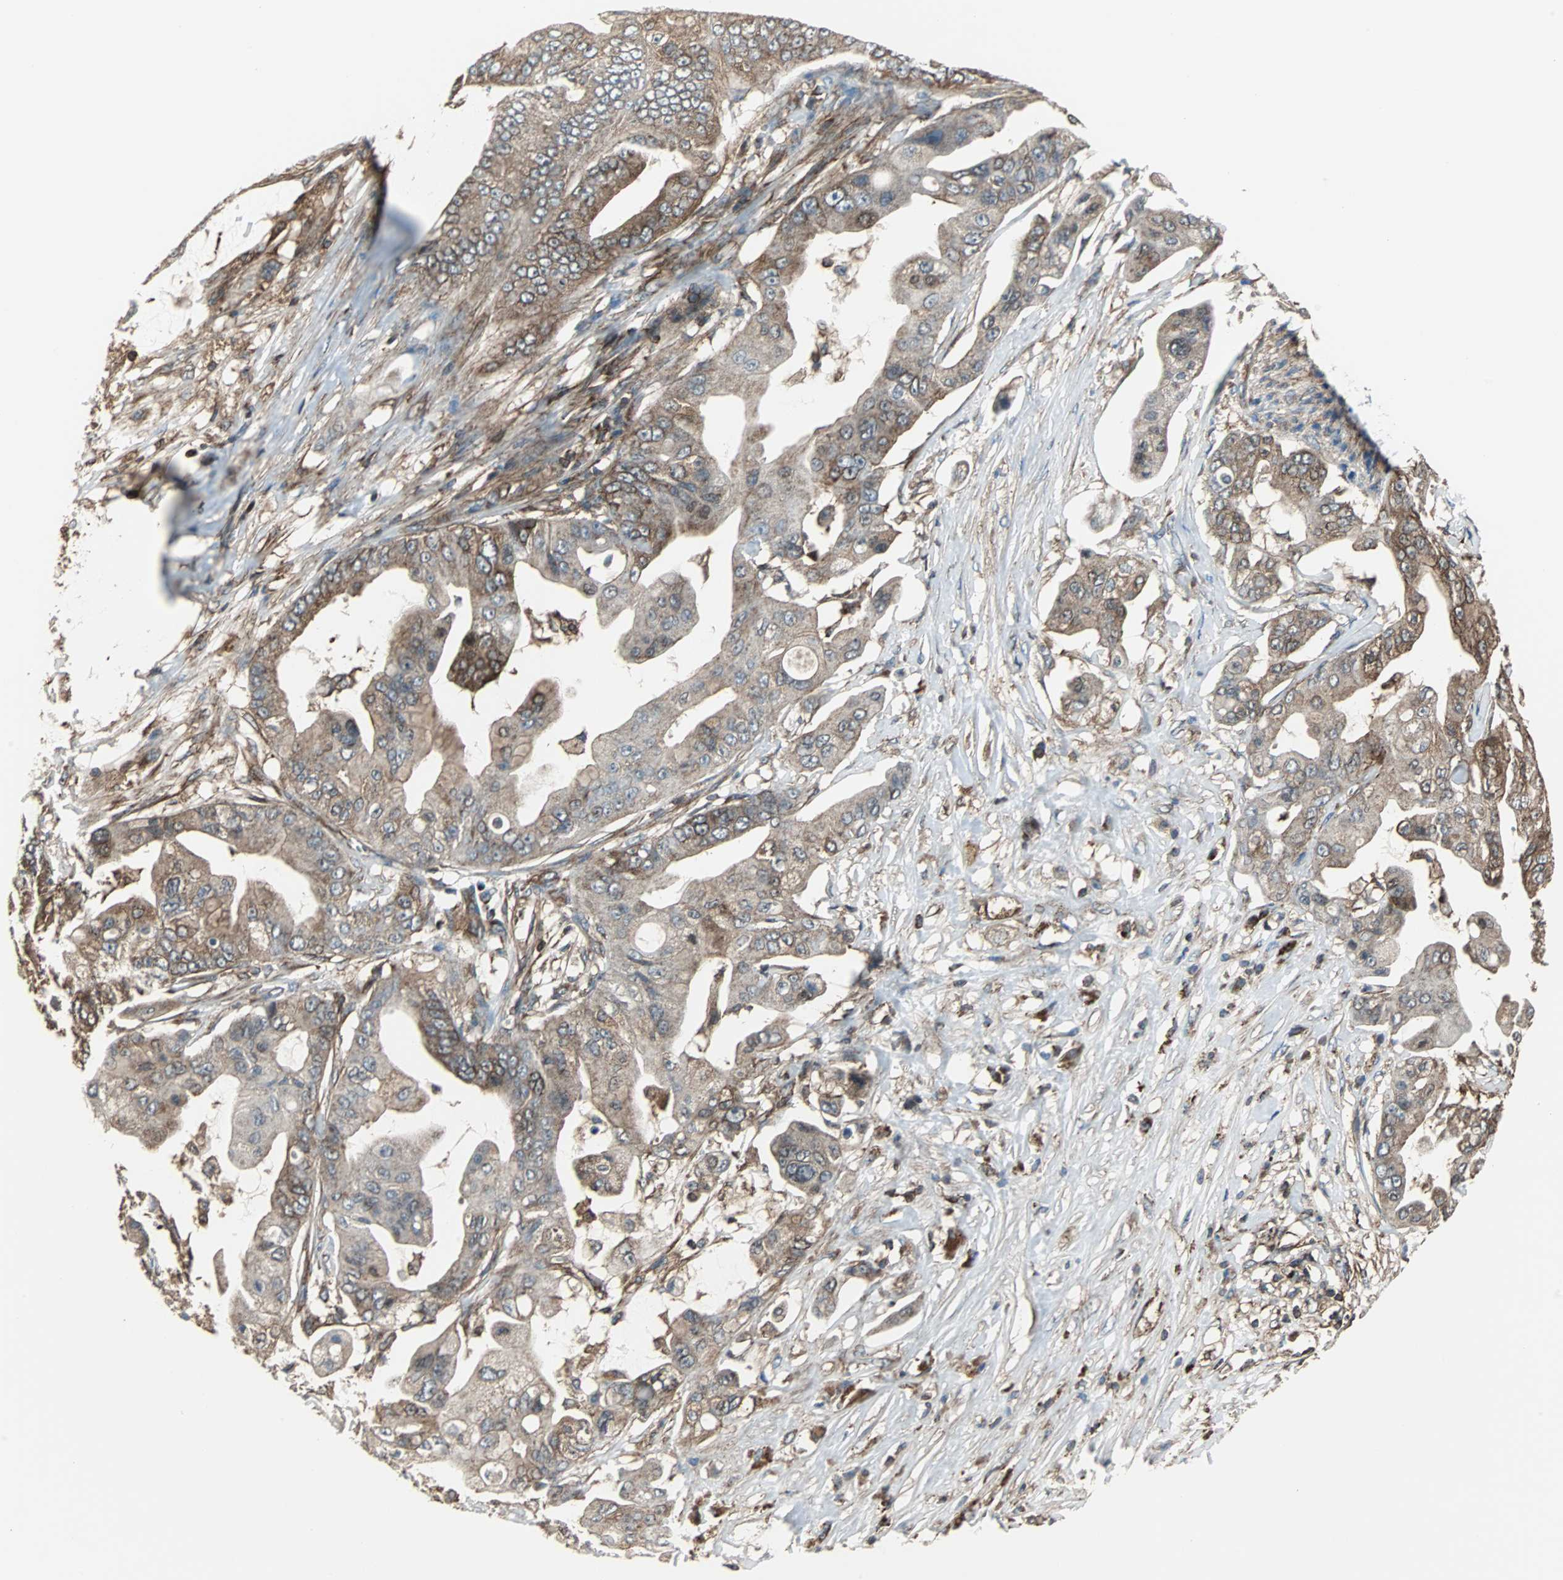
{"staining": {"intensity": "moderate", "quantity": ">75%", "location": "cytoplasmic/membranous"}, "tissue": "pancreatic cancer", "cell_type": "Tumor cells", "image_type": "cancer", "snomed": [{"axis": "morphology", "description": "Adenocarcinoma, NOS"}, {"axis": "topography", "description": "Pancreas"}], "caption": "Pancreatic cancer (adenocarcinoma) stained with a protein marker exhibits moderate staining in tumor cells.", "gene": "RELA", "patient": {"sex": "female", "age": 75}}